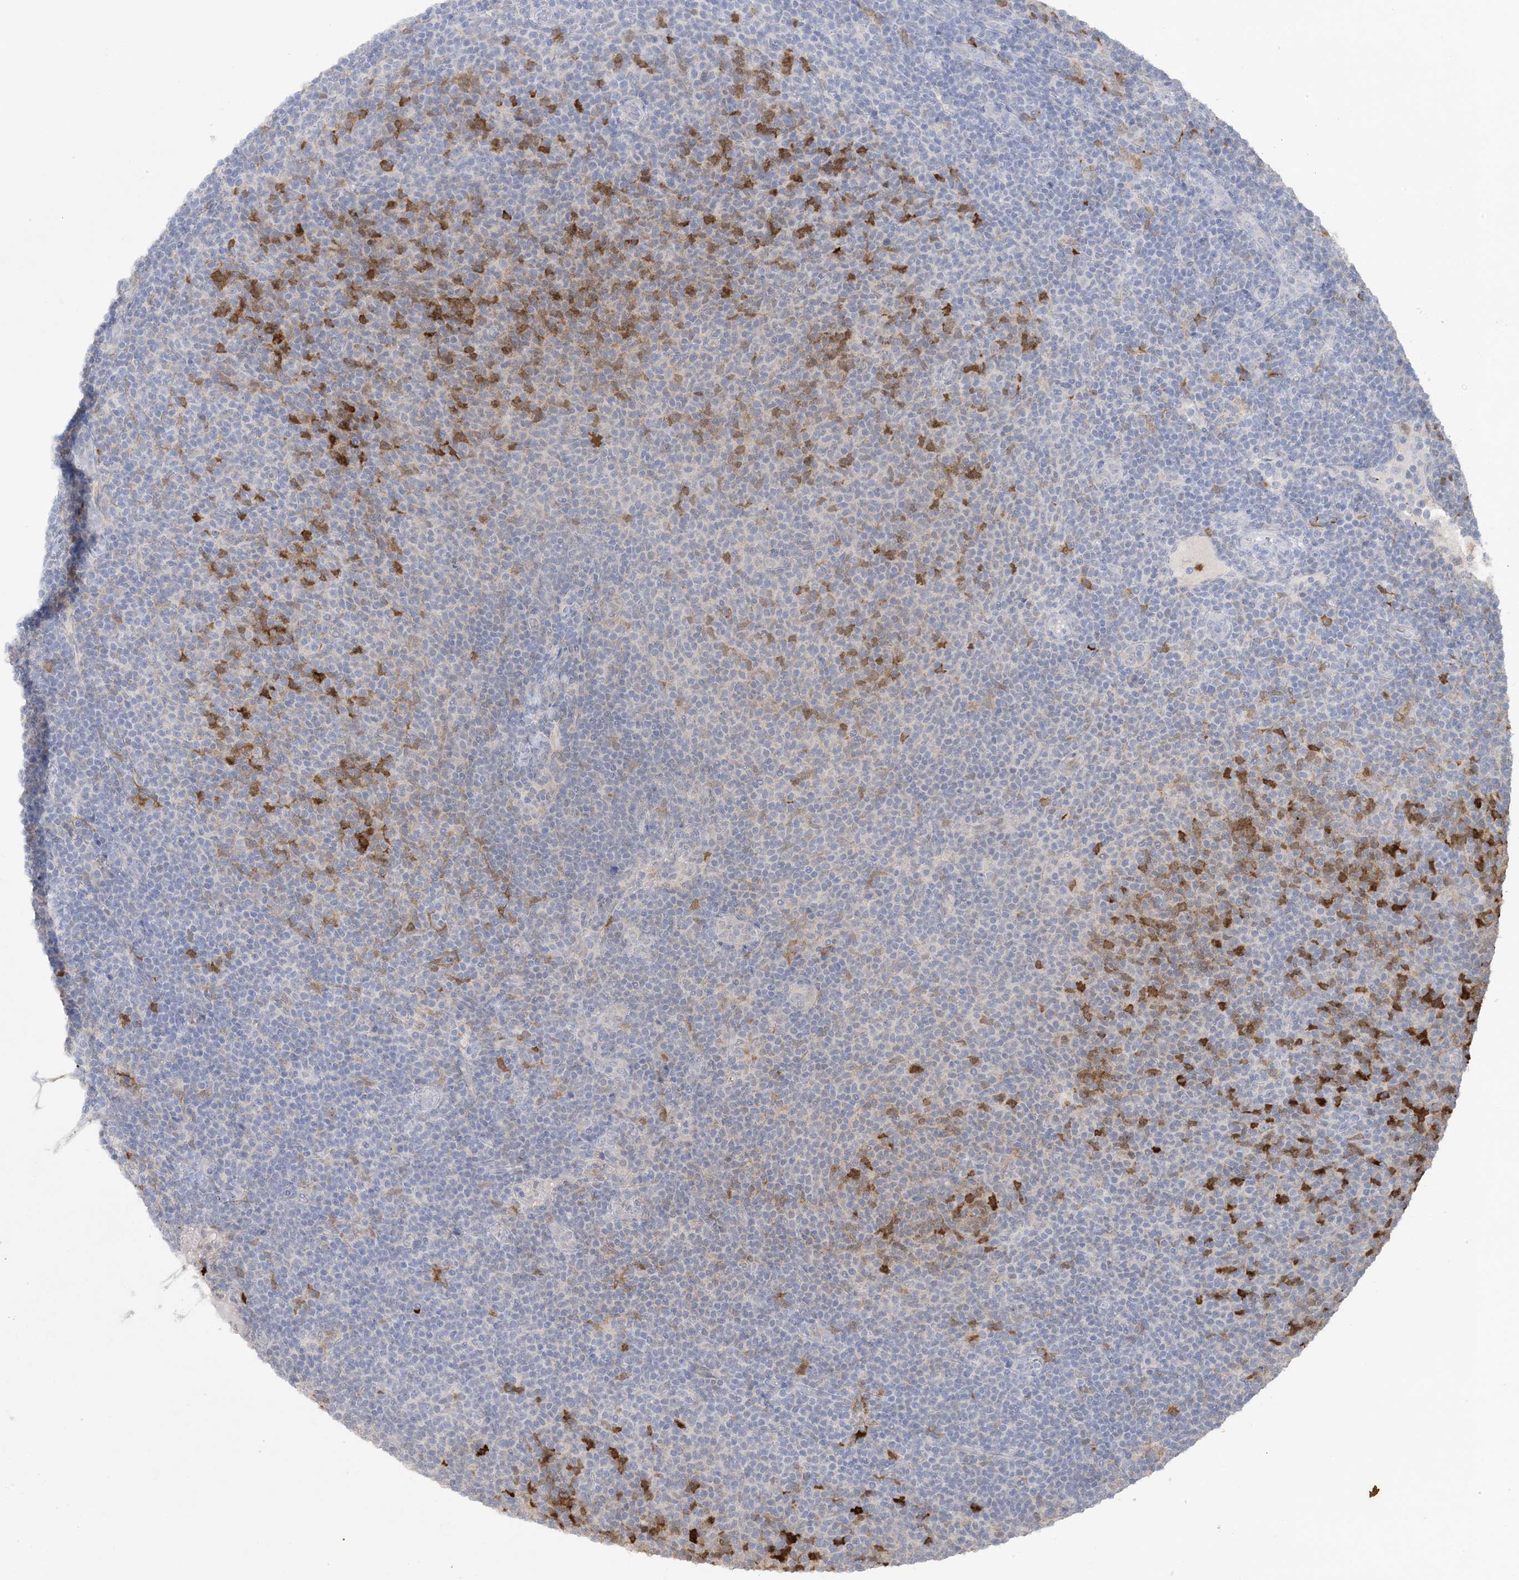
{"staining": {"intensity": "moderate", "quantity": "25%-75%", "location": "cytoplasmic/membranous"}, "tissue": "lymphoma", "cell_type": "Tumor cells", "image_type": "cancer", "snomed": [{"axis": "morphology", "description": "Malignant lymphoma, non-Hodgkin's type, Low grade"}, {"axis": "topography", "description": "Lymph node"}], "caption": "Lymphoma was stained to show a protein in brown. There is medium levels of moderate cytoplasmic/membranous positivity in about 25%-75% of tumor cells. (Brightfield microscopy of DAB IHC at high magnification).", "gene": "HMGCS1", "patient": {"sex": "male", "age": 66}}